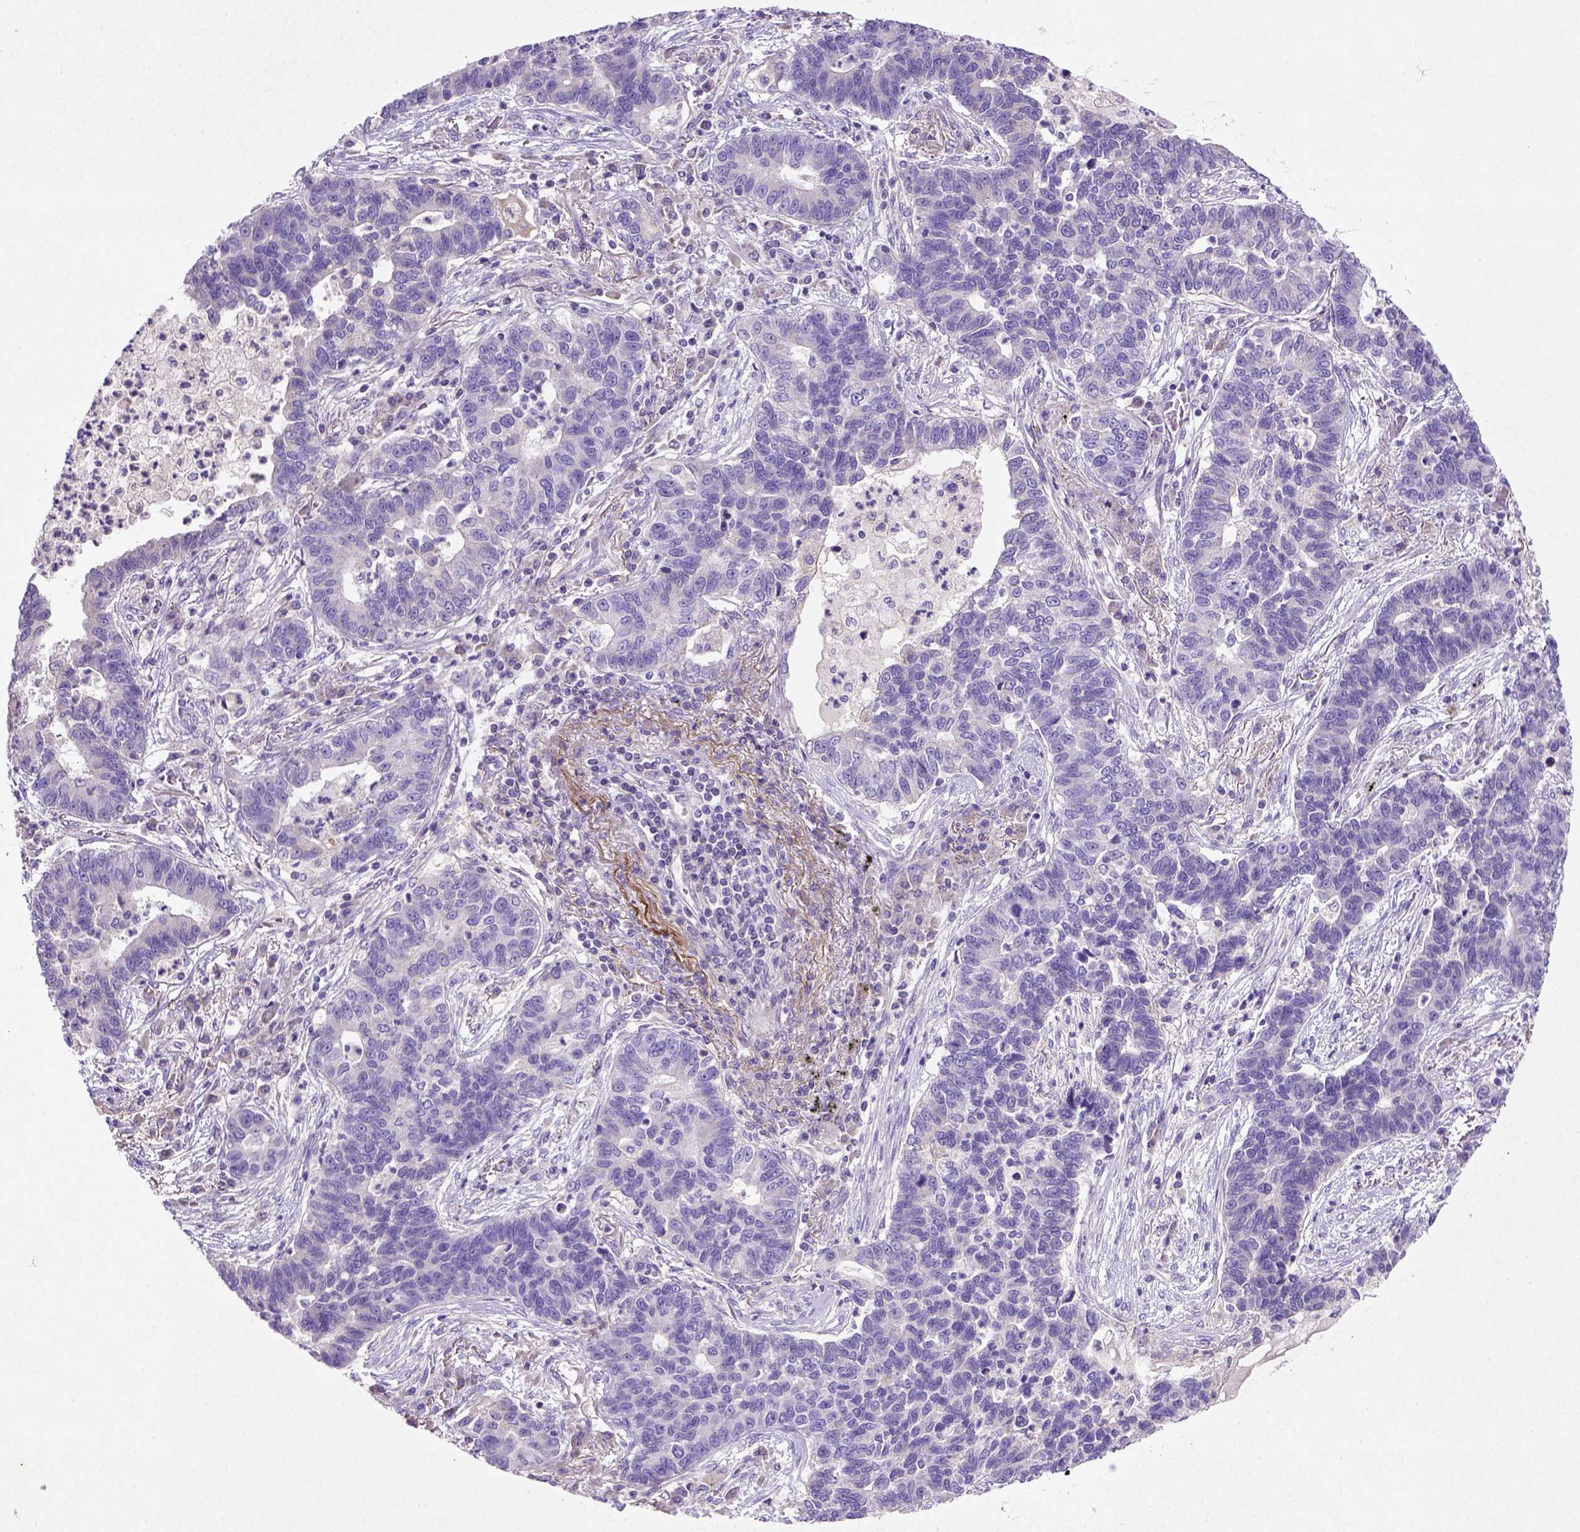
{"staining": {"intensity": "negative", "quantity": "none", "location": "none"}, "tissue": "lung cancer", "cell_type": "Tumor cells", "image_type": "cancer", "snomed": [{"axis": "morphology", "description": "Adenocarcinoma, NOS"}, {"axis": "topography", "description": "Lung"}], "caption": "Protein analysis of lung adenocarcinoma shows no significant positivity in tumor cells.", "gene": "NUDT2", "patient": {"sex": "female", "age": 57}}